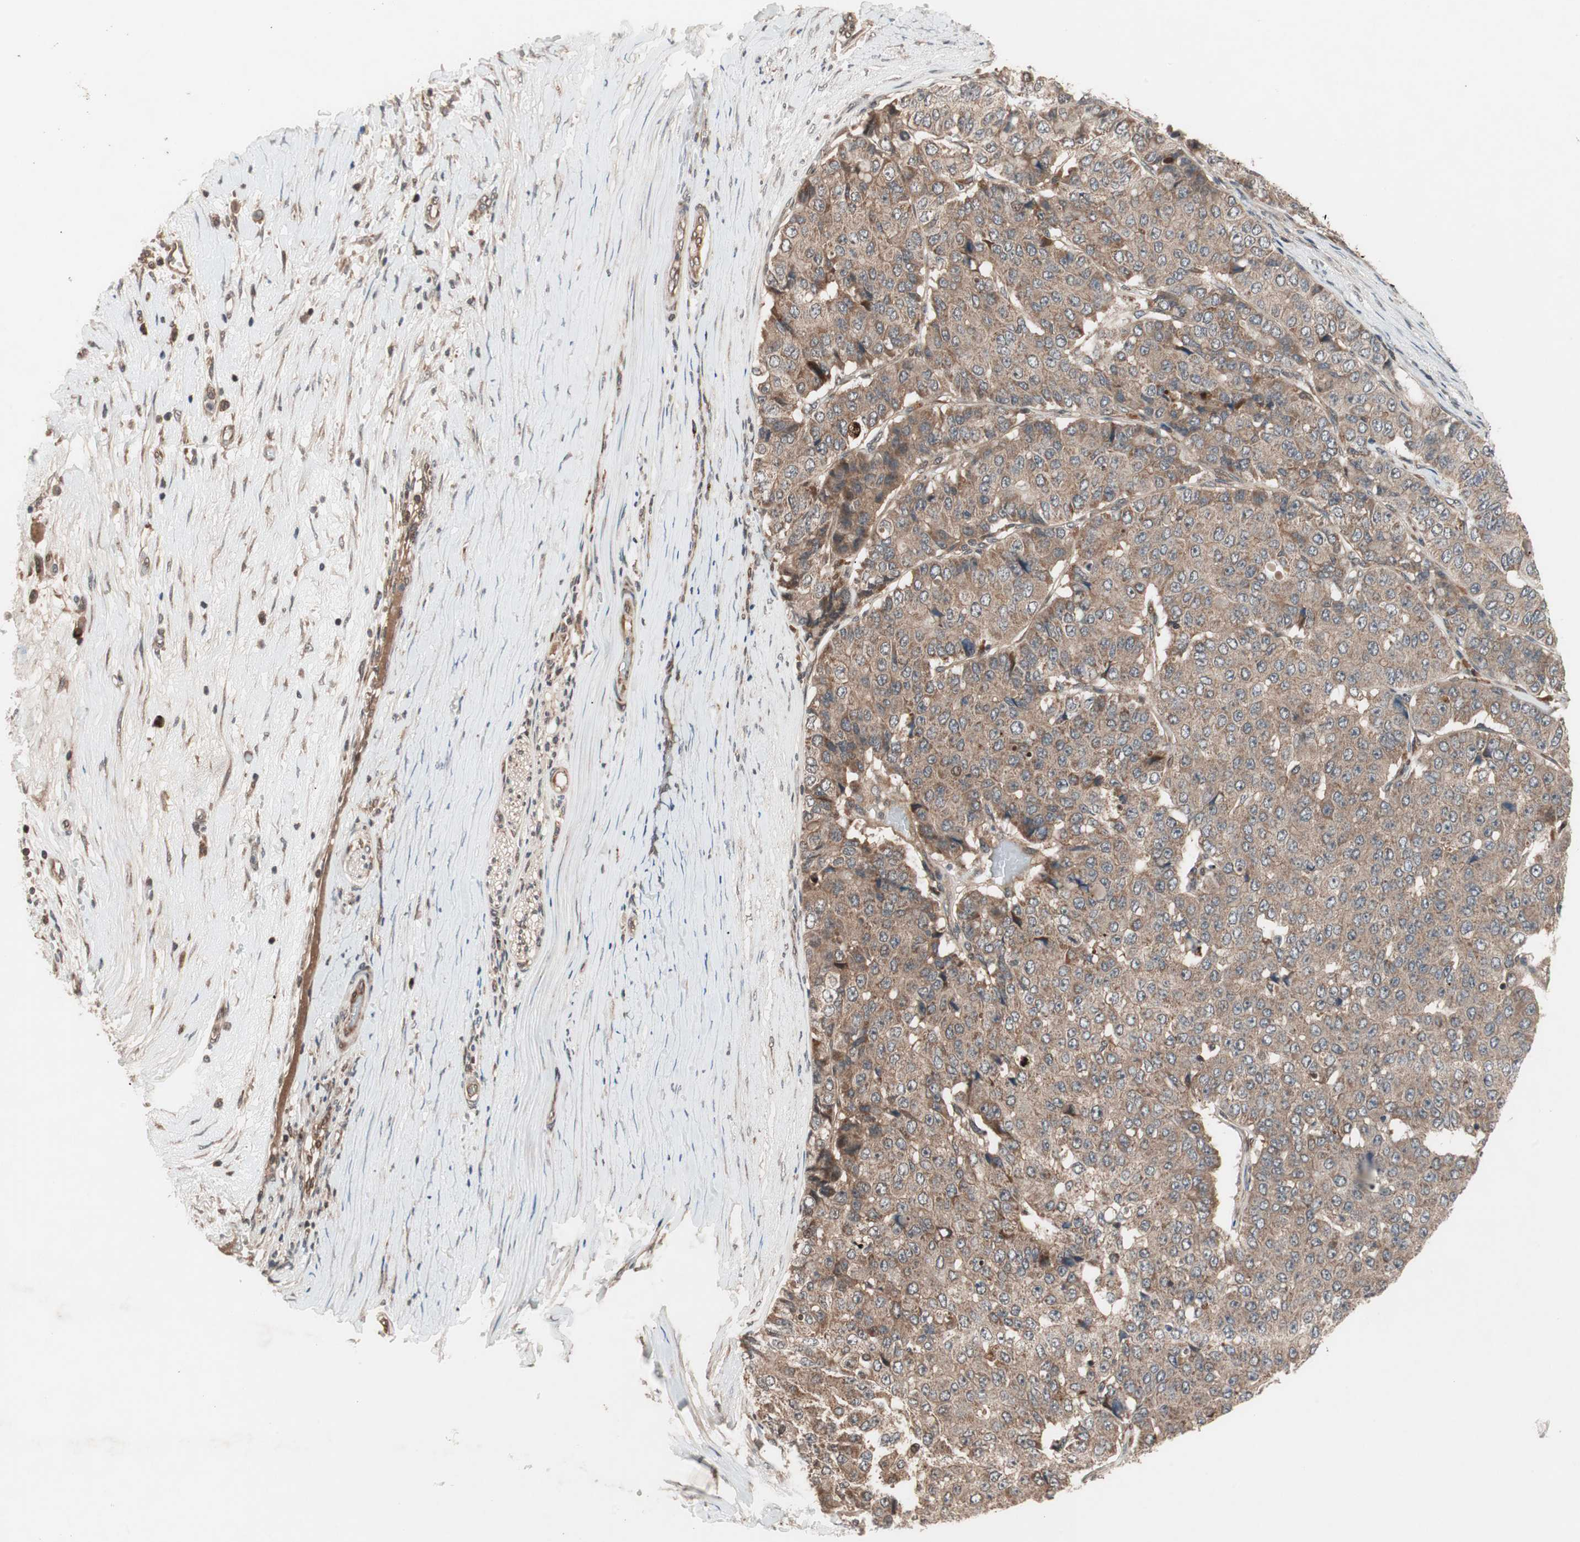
{"staining": {"intensity": "moderate", "quantity": ">75%", "location": "cytoplasmic/membranous"}, "tissue": "pancreatic cancer", "cell_type": "Tumor cells", "image_type": "cancer", "snomed": [{"axis": "morphology", "description": "Adenocarcinoma, NOS"}, {"axis": "topography", "description": "Pancreas"}], "caption": "This is a micrograph of immunohistochemistry (IHC) staining of pancreatic cancer, which shows moderate expression in the cytoplasmic/membranous of tumor cells.", "gene": "NF2", "patient": {"sex": "male", "age": 50}}